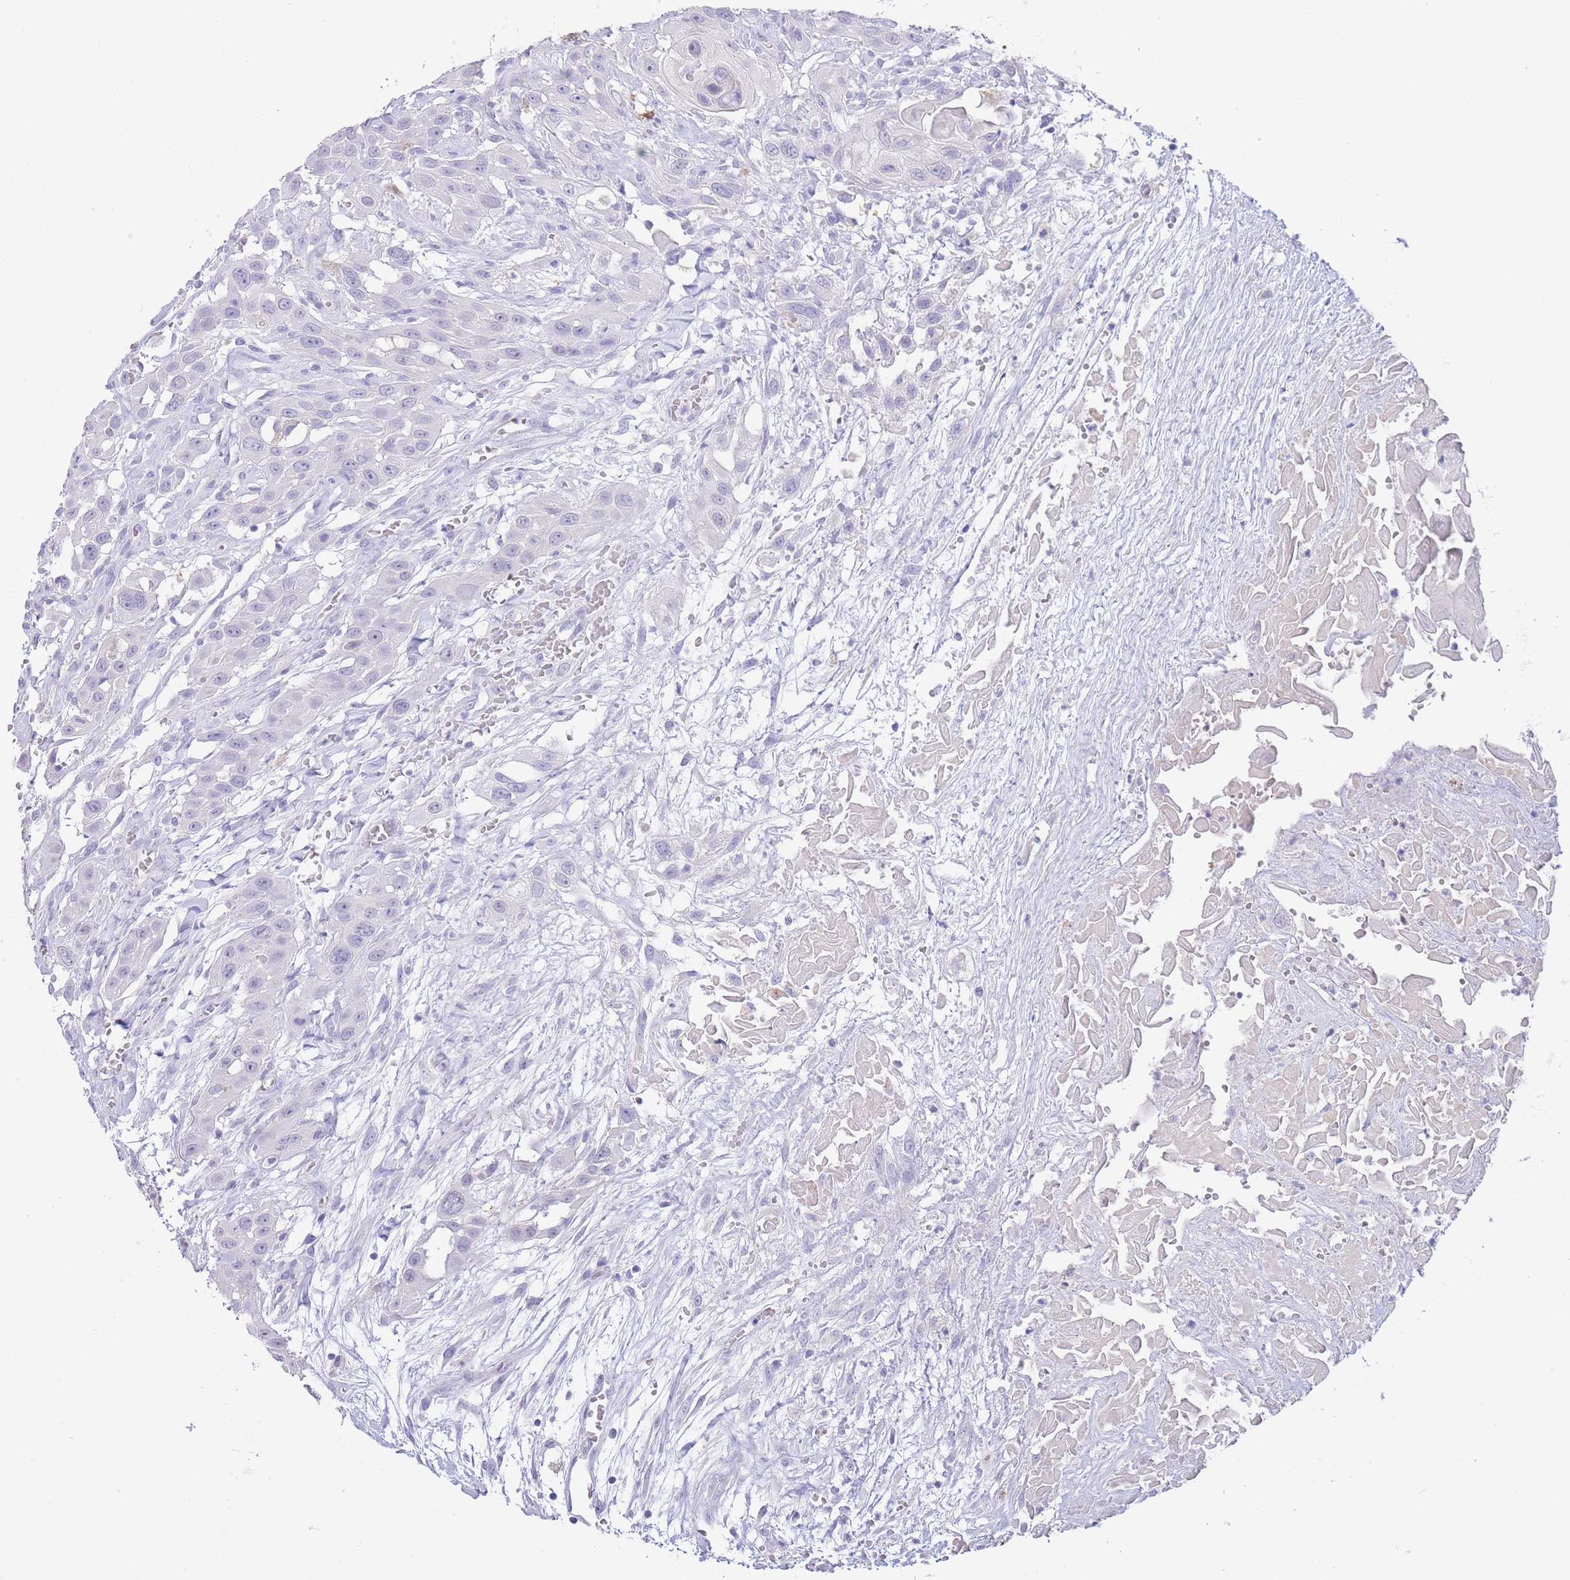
{"staining": {"intensity": "negative", "quantity": "none", "location": "none"}, "tissue": "head and neck cancer", "cell_type": "Tumor cells", "image_type": "cancer", "snomed": [{"axis": "morphology", "description": "Squamous cell carcinoma, NOS"}, {"axis": "topography", "description": "Head-Neck"}], "caption": "Squamous cell carcinoma (head and neck) stained for a protein using immunohistochemistry (IHC) displays no expression tumor cells.", "gene": "CD37", "patient": {"sex": "male", "age": 81}}